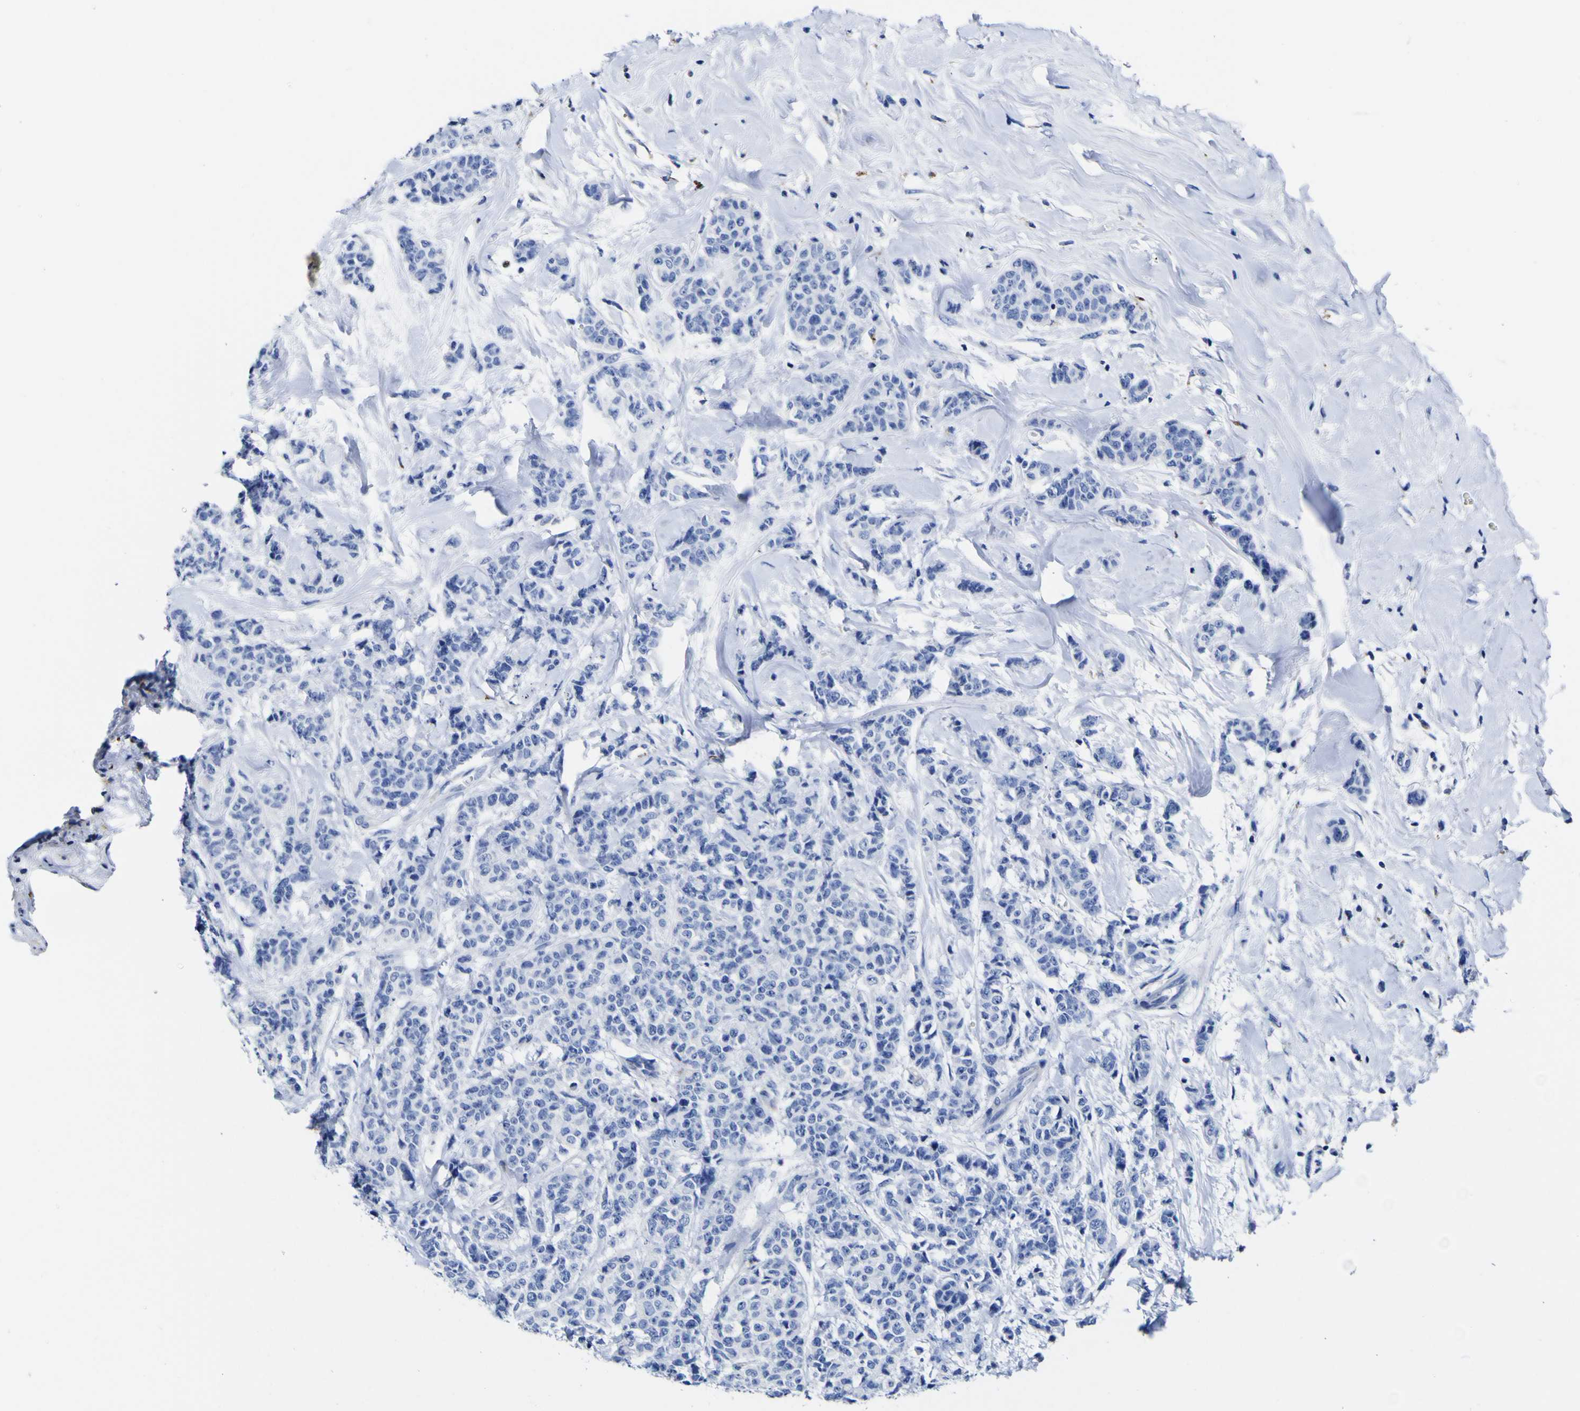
{"staining": {"intensity": "negative", "quantity": "none", "location": "none"}, "tissue": "breast cancer", "cell_type": "Tumor cells", "image_type": "cancer", "snomed": [{"axis": "morphology", "description": "Normal tissue, NOS"}, {"axis": "morphology", "description": "Duct carcinoma"}, {"axis": "topography", "description": "Breast"}], "caption": "Tumor cells are negative for brown protein staining in breast cancer (infiltrating ductal carcinoma).", "gene": "HLA-DQA1", "patient": {"sex": "female", "age": 40}}